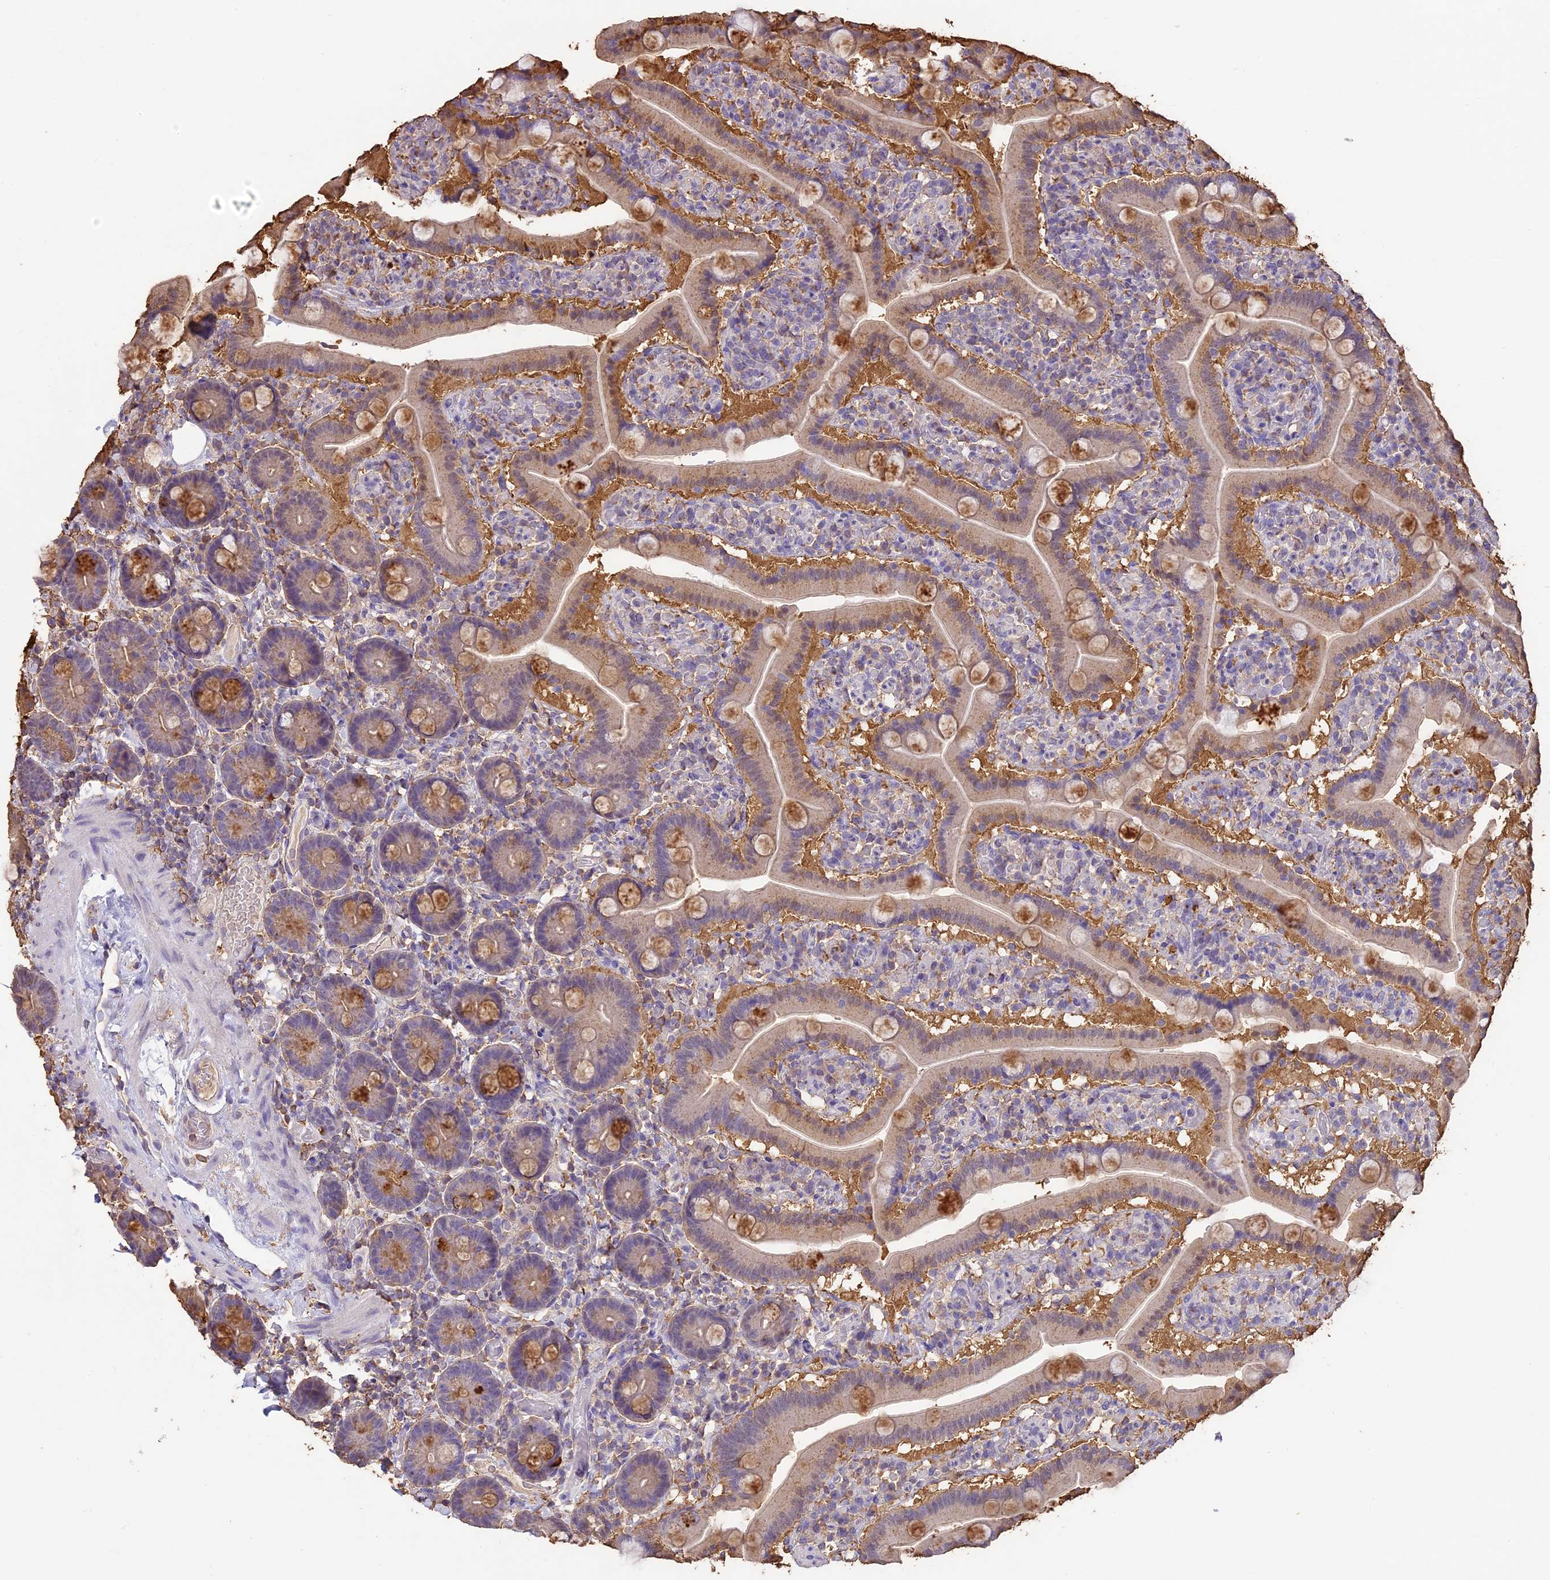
{"staining": {"intensity": "moderate", "quantity": "<25%", "location": "cytoplasmic/membranous"}, "tissue": "duodenum", "cell_type": "Glandular cells", "image_type": "normal", "snomed": [{"axis": "morphology", "description": "Normal tissue, NOS"}, {"axis": "topography", "description": "Duodenum"}], "caption": "IHC image of unremarkable duodenum: duodenum stained using immunohistochemistry (IHC) displays low levels of moderate protein expression localized specifically in the cytoplasmic/membranous of glandular cells, appearing as a cytoplasmic/membranous brown color.", "gene": "ARHGAP19", "patient": {"sex": "male", "age": 55}}